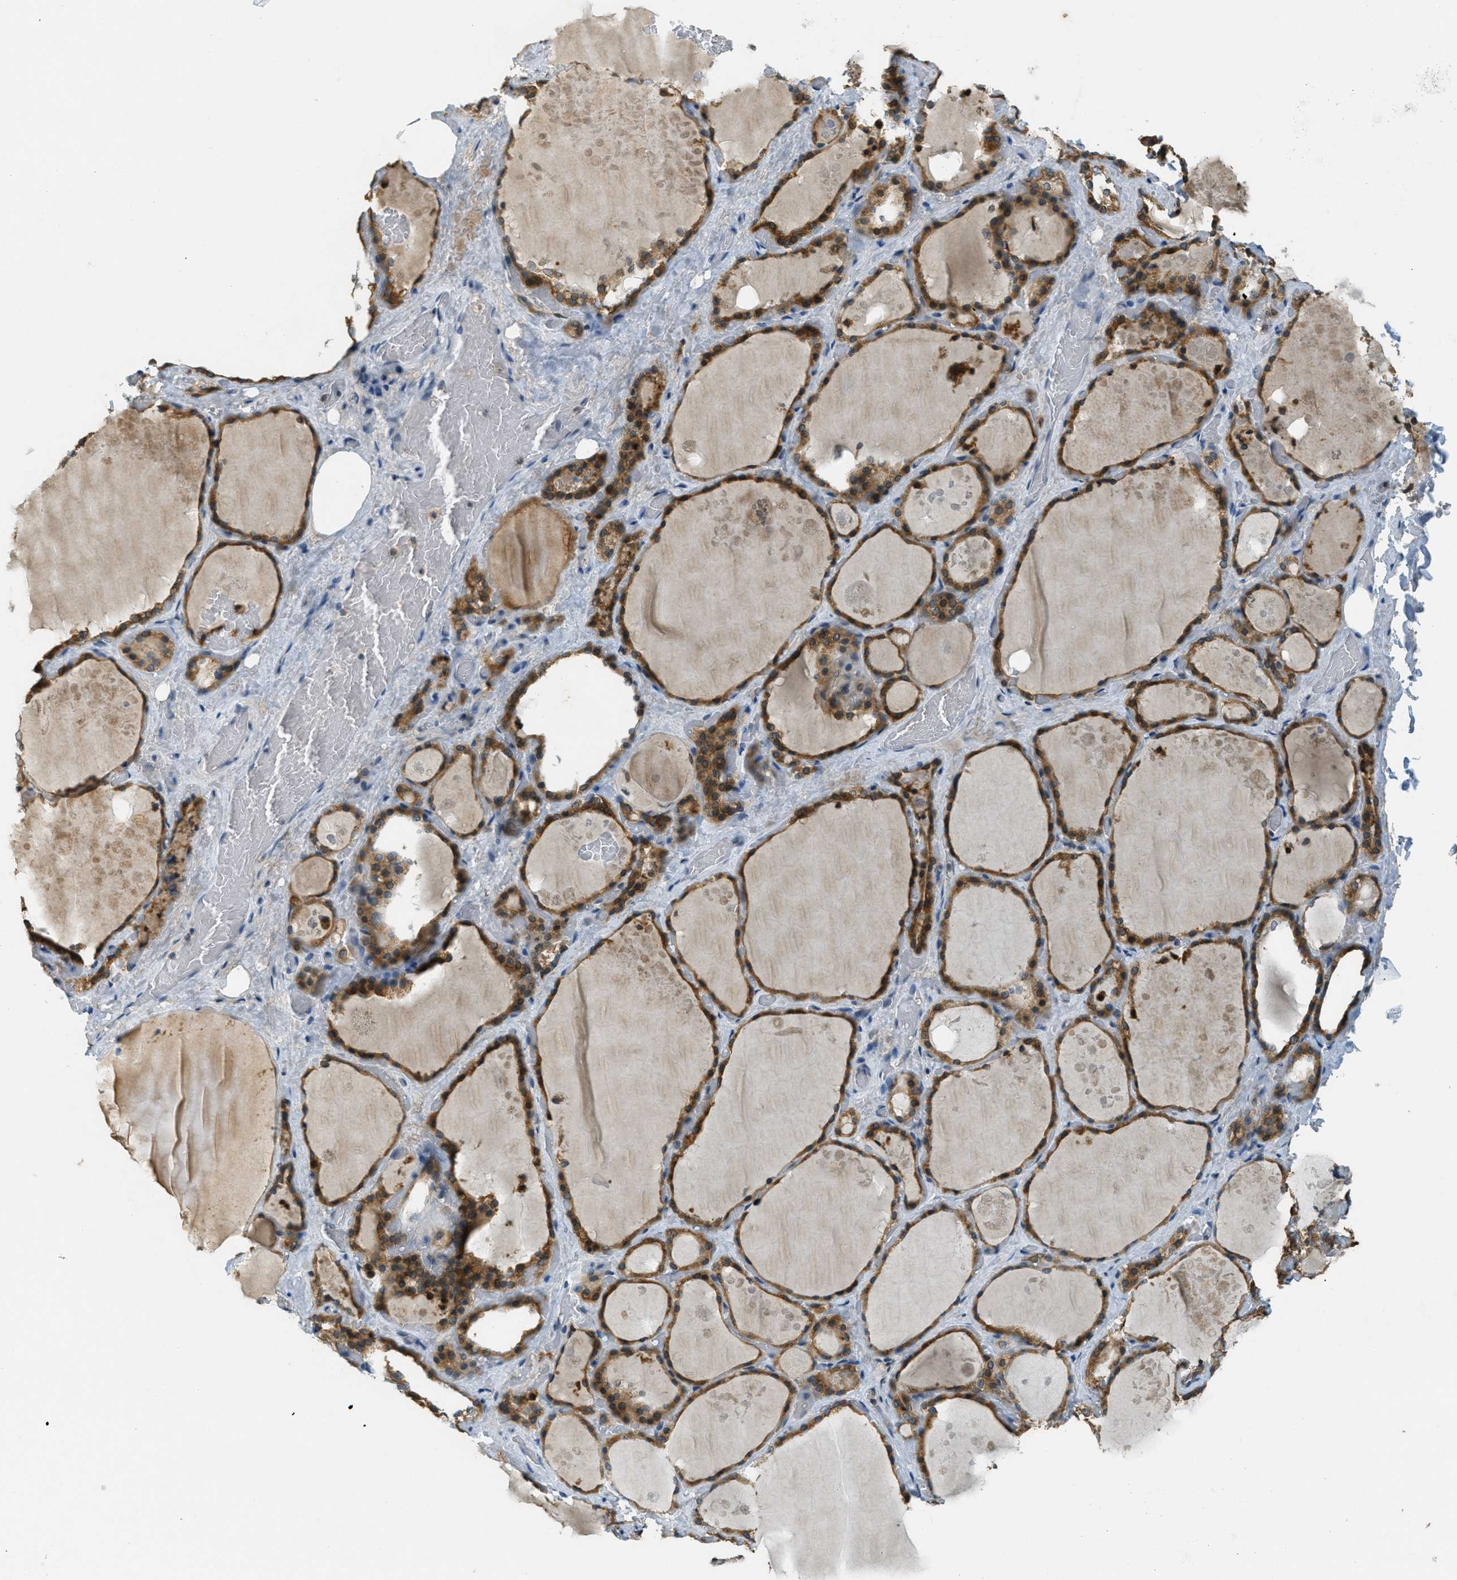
{"staining": {"intensity": "moderate", "quantity": ">75%", "location": "cytoplasmic/membranous"}, "tissue": "thyroid gland", "cell_type": "Glandular cells", "image_type": "normal", "snomed": [{"axis": "morphology", "description": "Normal tissue, NOS"}, {"axis": "topography", "description": "Thyroid gland"}], "caption": "High-power microscopy captured an immunohistochemistry (IHC) image of unremarkable thyroid gland, revealing moderate cytoplasmic/membranous expression in approximately >75% of glandular cells.", "gene": "TCF20", "patient": {"sex": "male", "age": 61}}